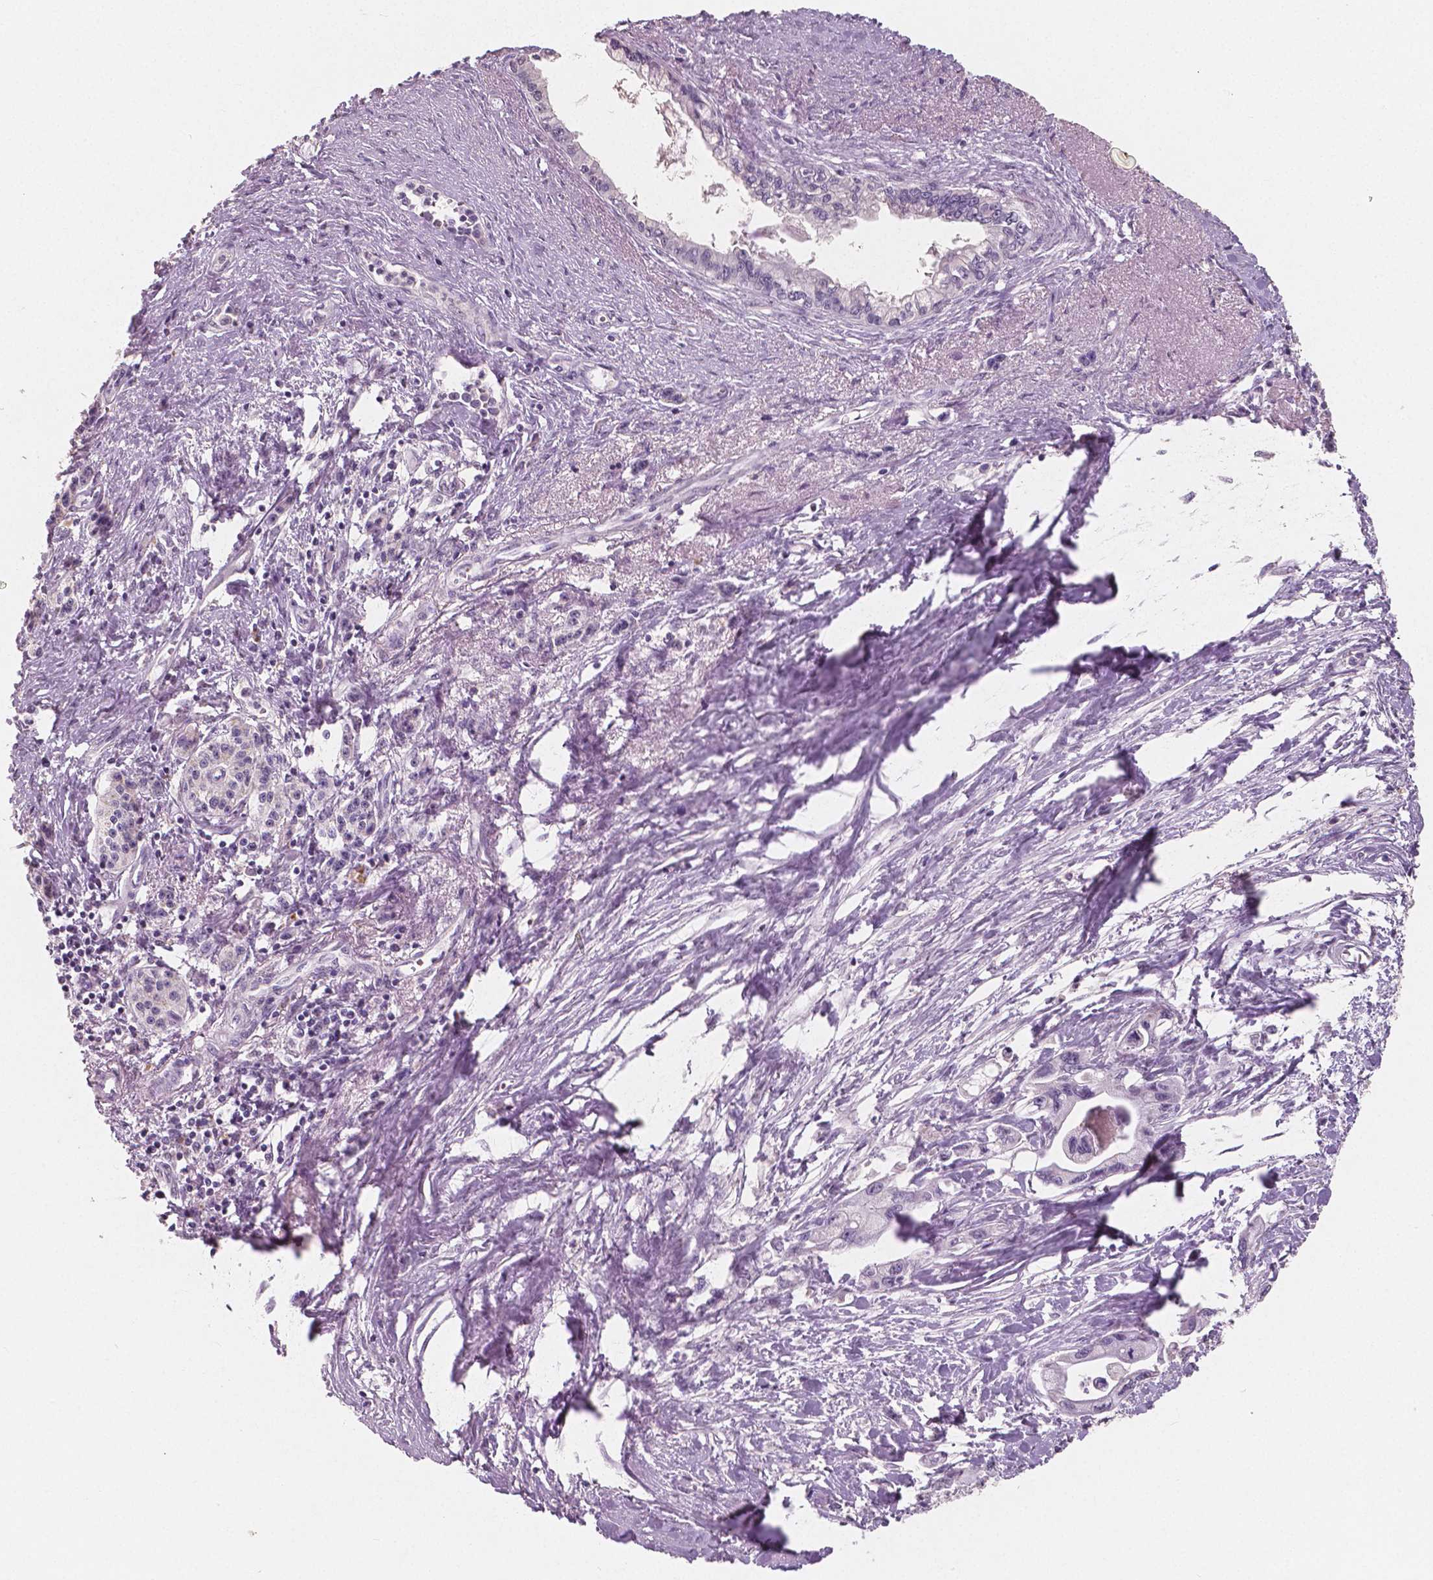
{"staining": {"intensity": "negative", "quantity": "none", "location": "none"}, "tissue": "pancreatic cancer", "cell_type": "Tumor cells", "image_type": "cancer", "snomed": [{"axis": "morphology", "description": "Adenocarcinoma, NOS"}, {"axis": "topography", "description": "Pancreas"}], "caption": "Photomicrograph shows no protein staining in tumor cells of pancreatic cancer tissue.", "gene": "RNASE7", "patient": {"sex": "male", "age": 61}}